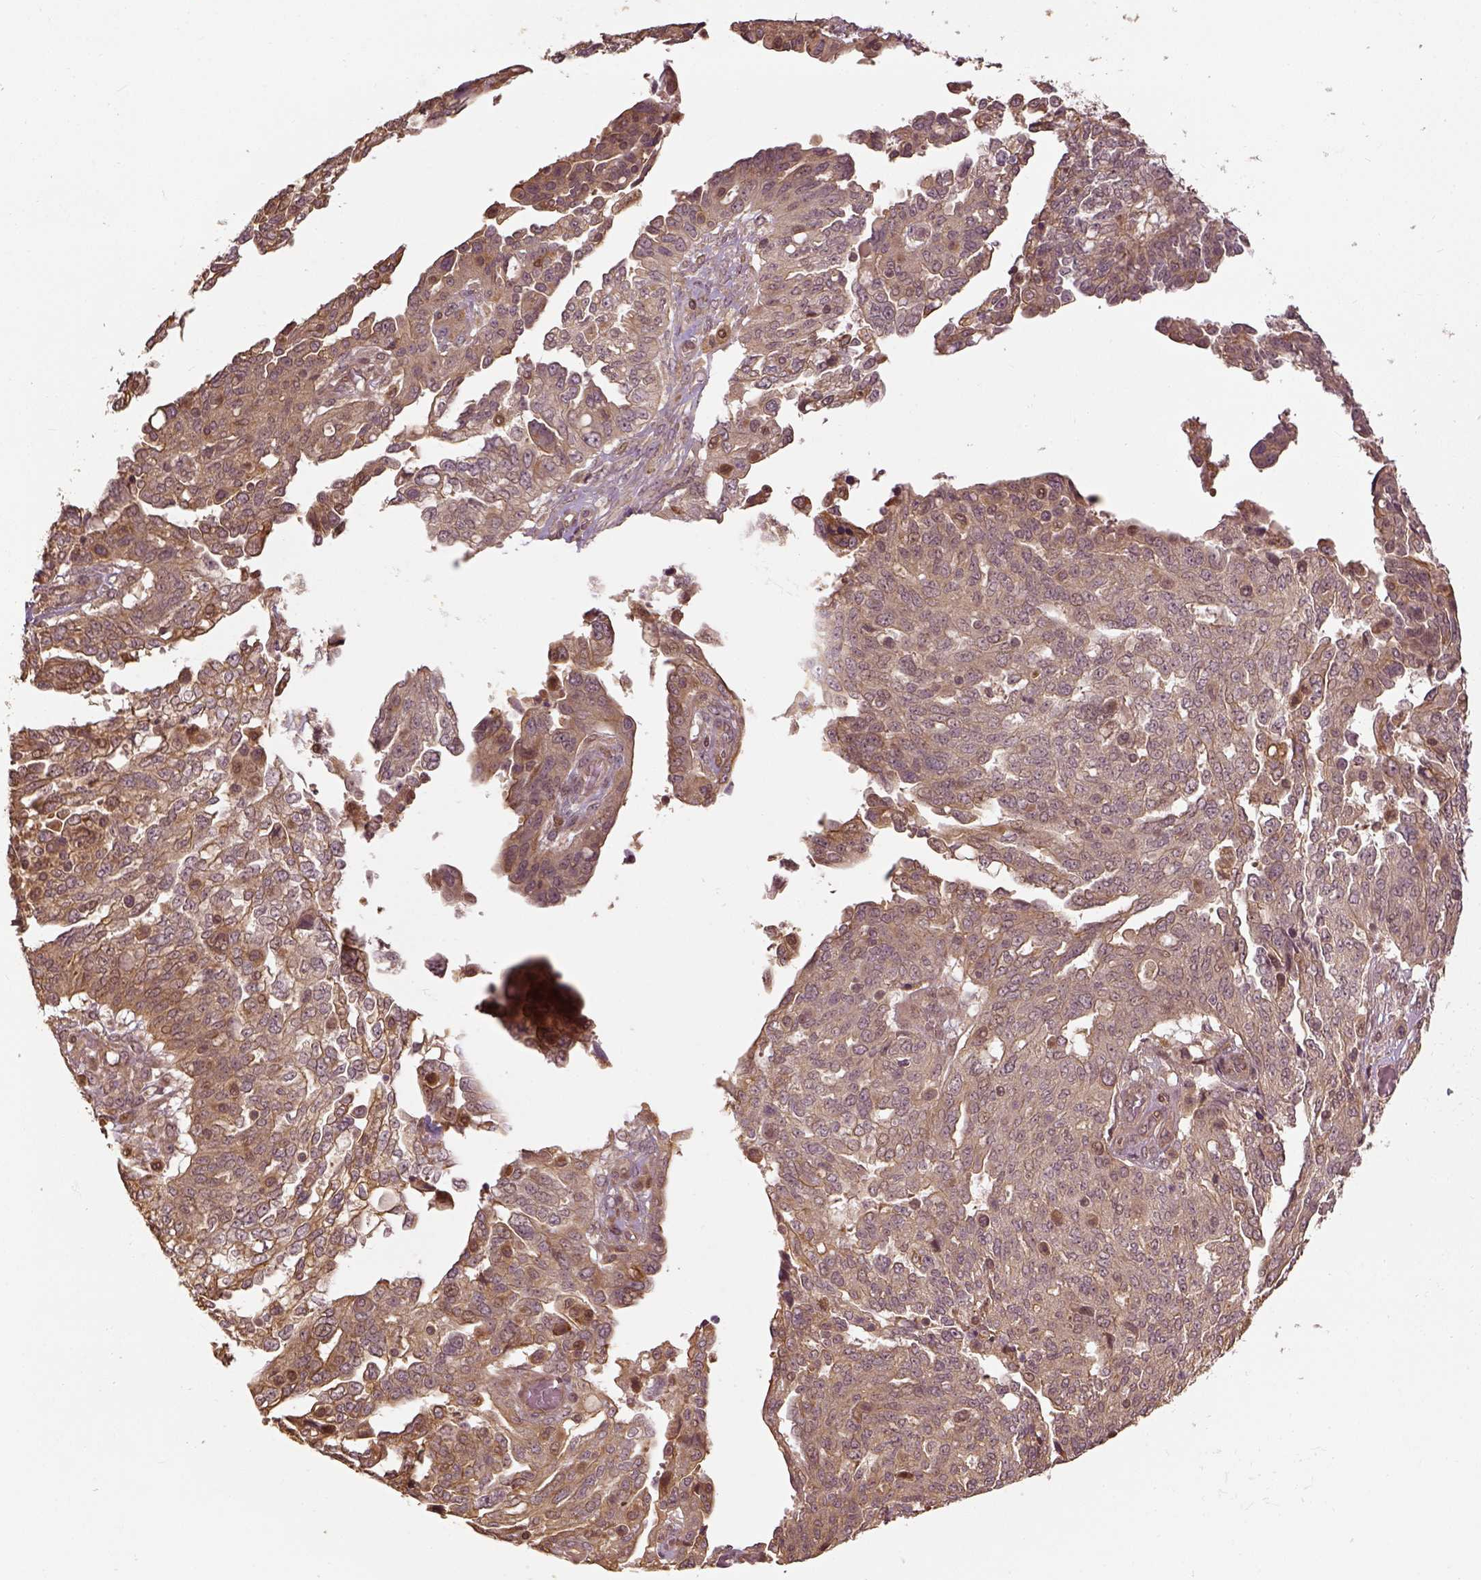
{"staining": {"intensity": "weak", "quantity": ">75%", "location": "cytoplasmic/membranous"}, "tissue": "ovarian cancer", "cell_type": "Tumor cells", "image_type": "cancer", "snomed": [{"axis": "morphology", "description": "Cystadenocarcinoma, serous, NOS"}, {"axis": "topography", "description": "Ovary"}], "caption": "This is an image of immunohistochemistry staining of serous cystadenocarcinoma (ovarian), which shows weak staining in the cytoplasmic/membranous of tumor cells.", "gene": "VEGFA", "patient": {"sex": "female", "age": 67}}